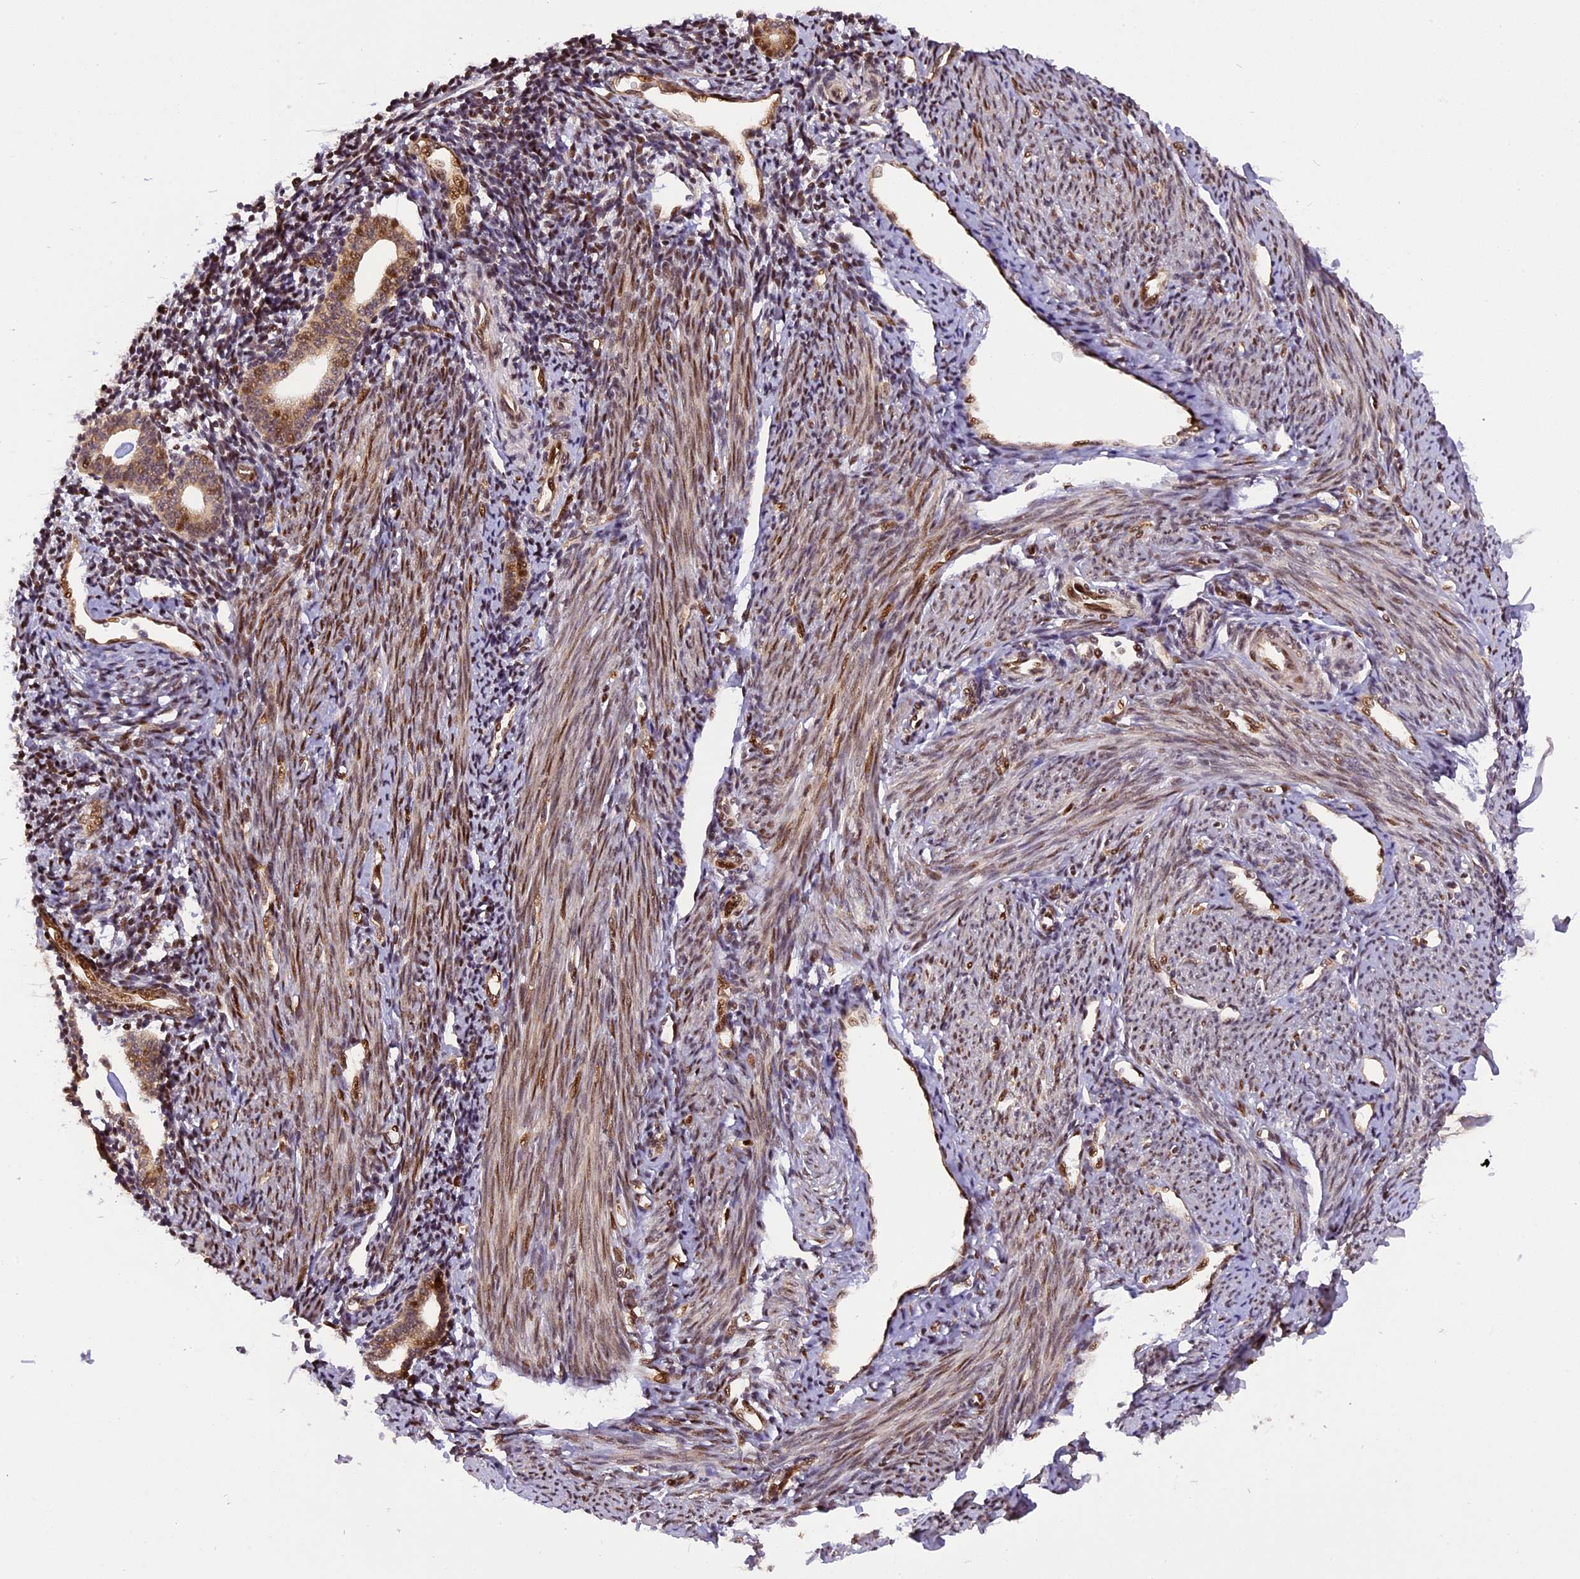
{"staining": {"intensity": "strong", "quantity": "25%-75%", "location": "nuclear"}, "tissue": "endometrium", "cell_type": "Cells in endometrial stroma", "image_type": "normal", "snomed": [{"axis": "morphology", "description": "Normal tissue, NOS"}, {"axis": "topography", "description": "Endometrium"}], "caption": "Cells in endometrial stroma show strong nuclear positivity in approximately 25%-75% of cells in unremarkable endometrium. (DAB (3,3'-diaminobenzidine) = brown stain, brightfield microscopy at high magnification).", "gene": "MICALL1", "patient": {"sex": "female", "age": 56}}